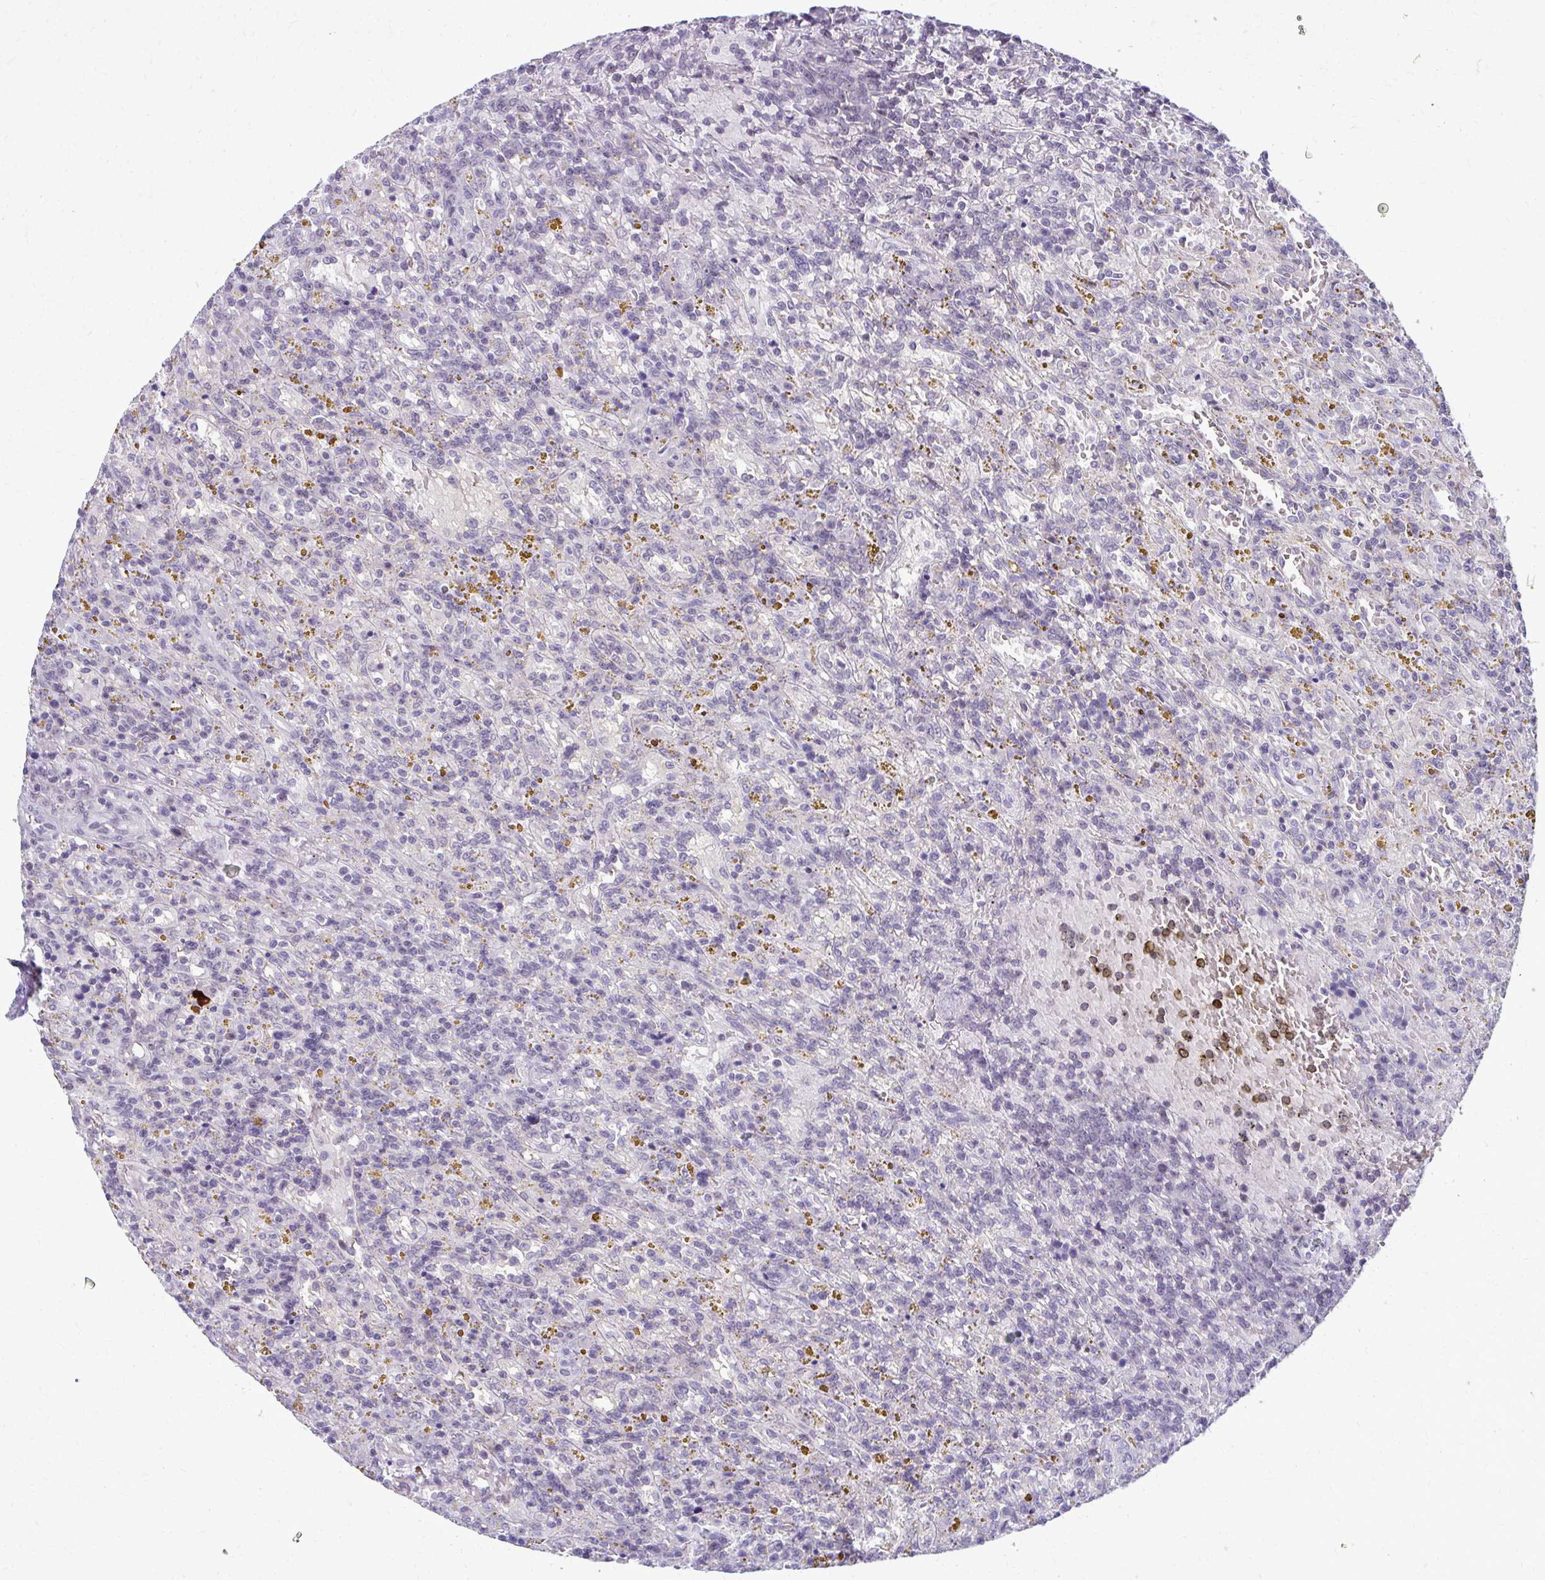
{"staining": {"intensity": "negative", "quantity": "none", "location": "none"}, "tissue": "lymphoma", "cell_type": "Tumor cells", "image_type": "cancer", "snomed": [{"axis": "morphology", "description": "Malignant lymphoma, non-Hodgkin's type, Low grade"}, {"axis": "topography", "description": "Spleen"}], "caption": "IHC micrograph of human lymphoma stained for a protein (brown), which reveals no expression in tumor cells.", "gene": "MAF1", "patient": {"sex": "female", "age": 65}}